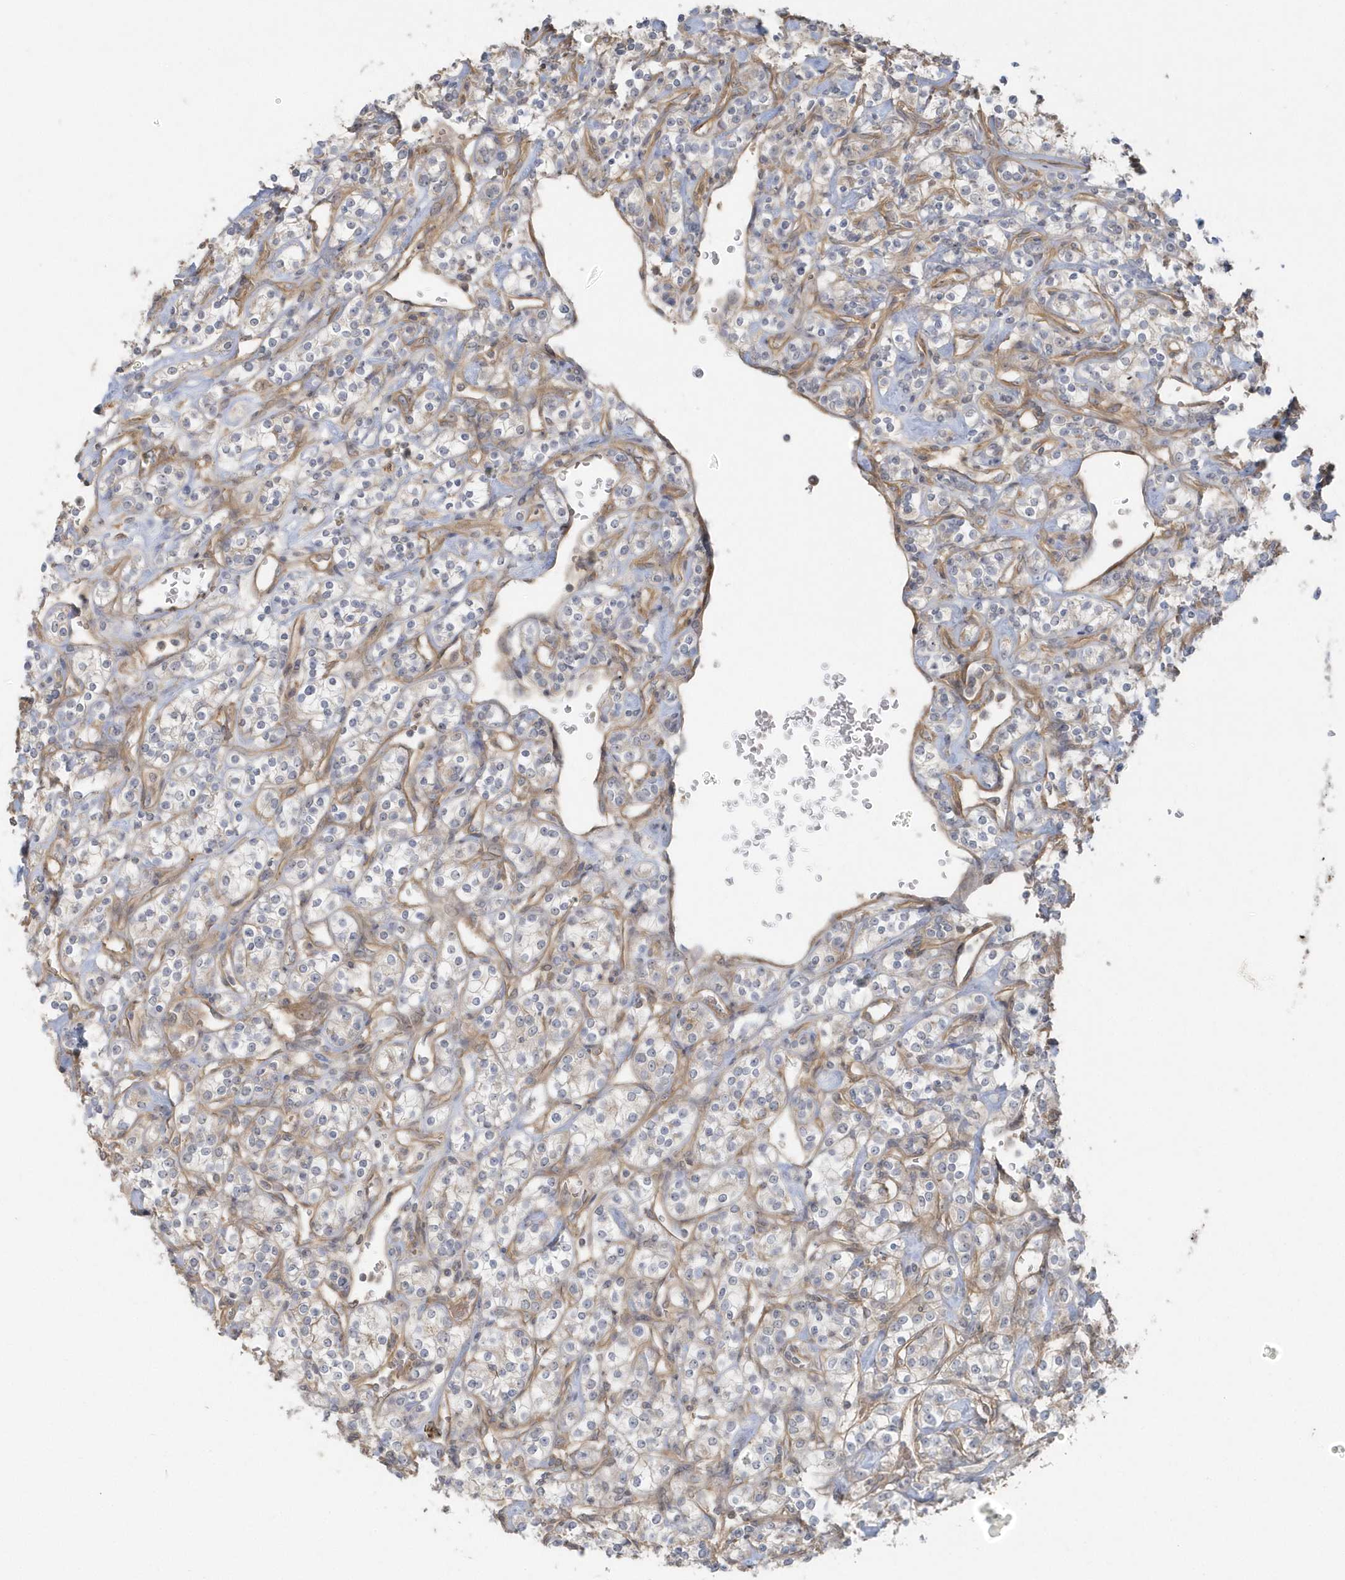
{"staining": {"intensity": "negative", "quantity": "none", "location": "none"}, "tissue": "renal cancer", "cell_type": "Tumor cells", "image_type": "cancer", "snomed": [{"axis": "morphology", "description": "Adenocarcinoma, NOS"}, {"axis": "topography", "description": "Kidney"}], "caption": "Histopathology image shows no protein positivity in tumor cells of adenocarcinoma (renal) tissue.", "gene": "ACTR1A", "patient": {"sex": "male", "age": 77}}